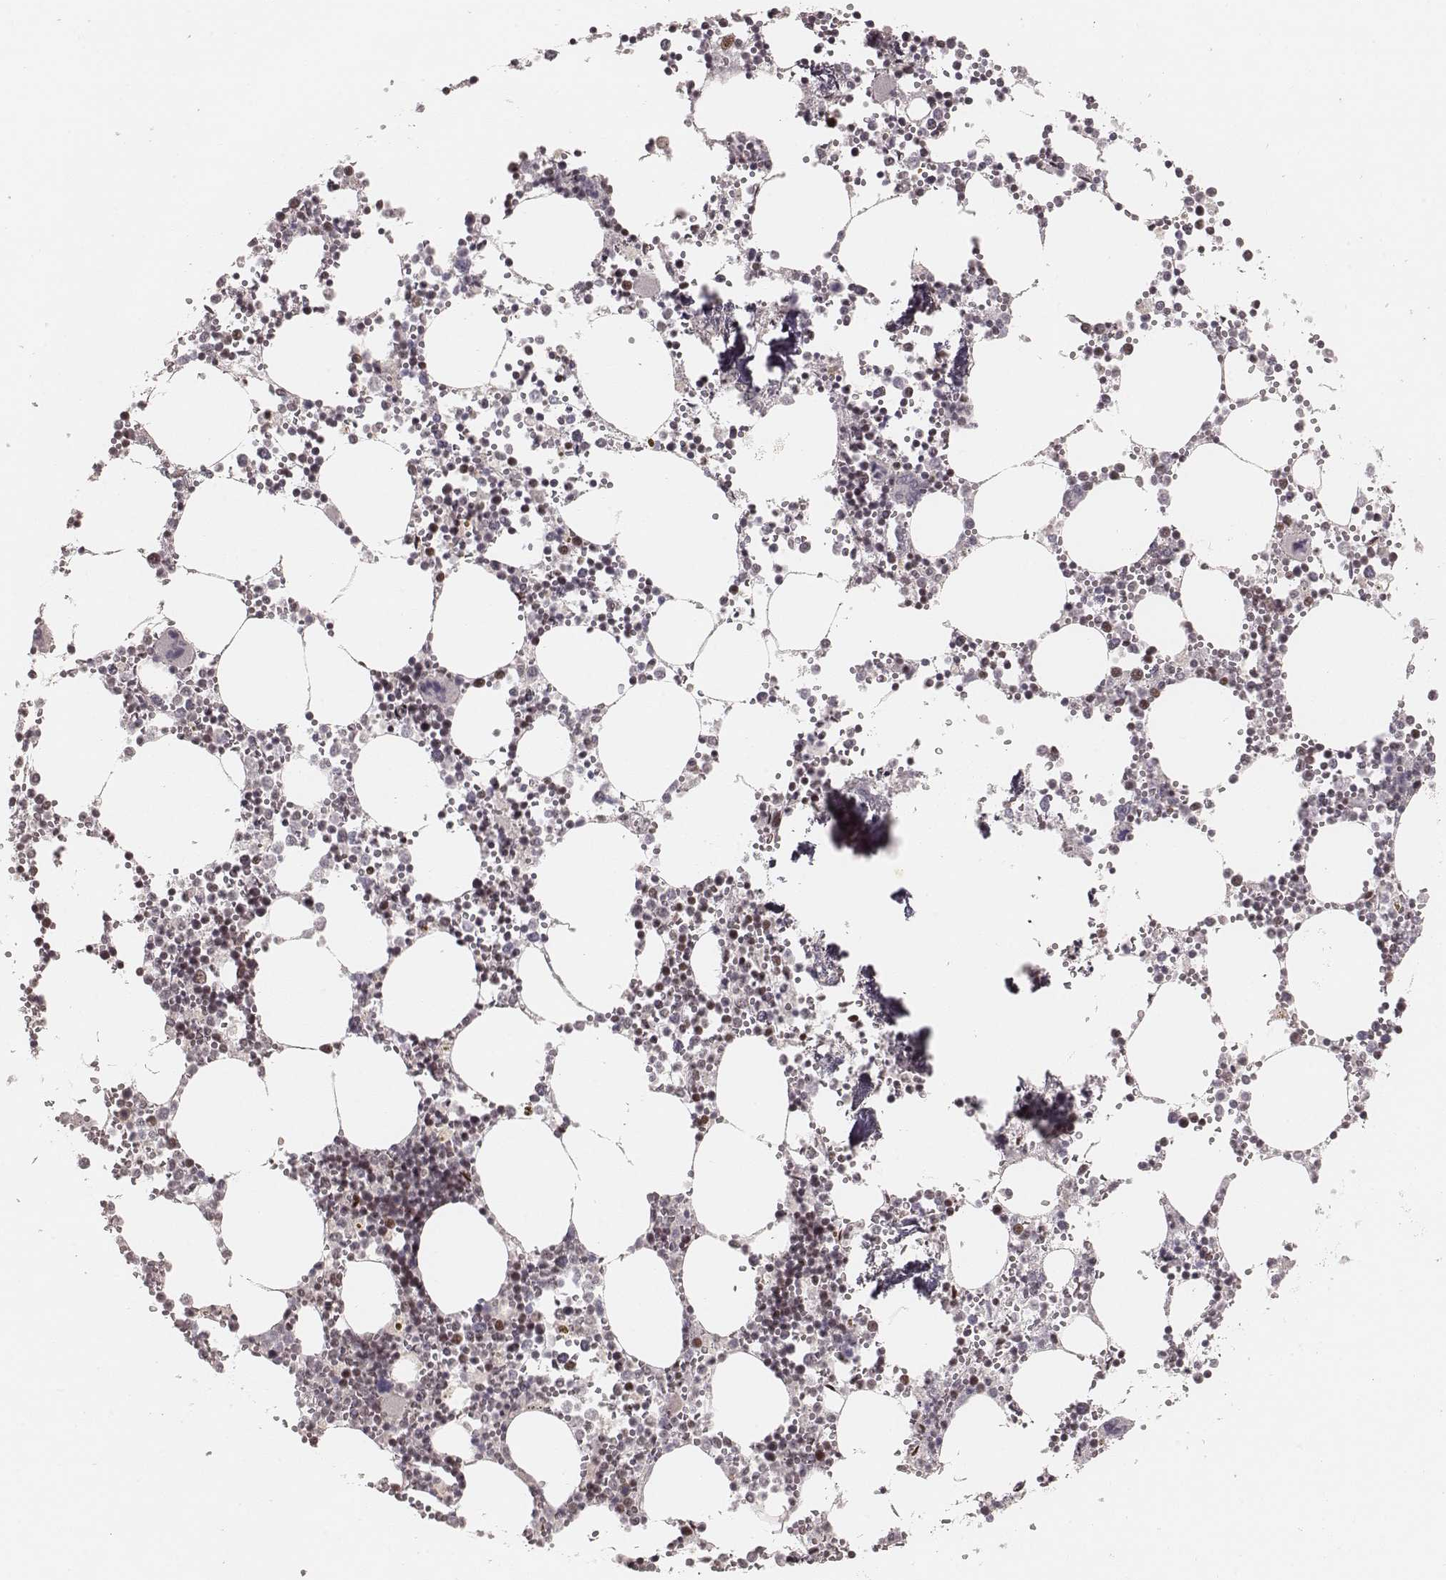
{"staining": {"intensity": "moderate", "quantity": "<25%", "location": "nuclear"}, "tissue": "bone marrow", "cell_type": "Hematopoietic cells", "image_type": "normal", "snomed": [{"axis": "morphology", "description": "Normal tissue, NOS"}, {"axis": "topography", "description": "Bone marrow"}], "caption": "Hematopoietic cells show moderate nuclear expression in about <25% of cells in normal bone marrow.", "gene": "HNRNPC", "patient": {"sex": "male", "age": 54}}